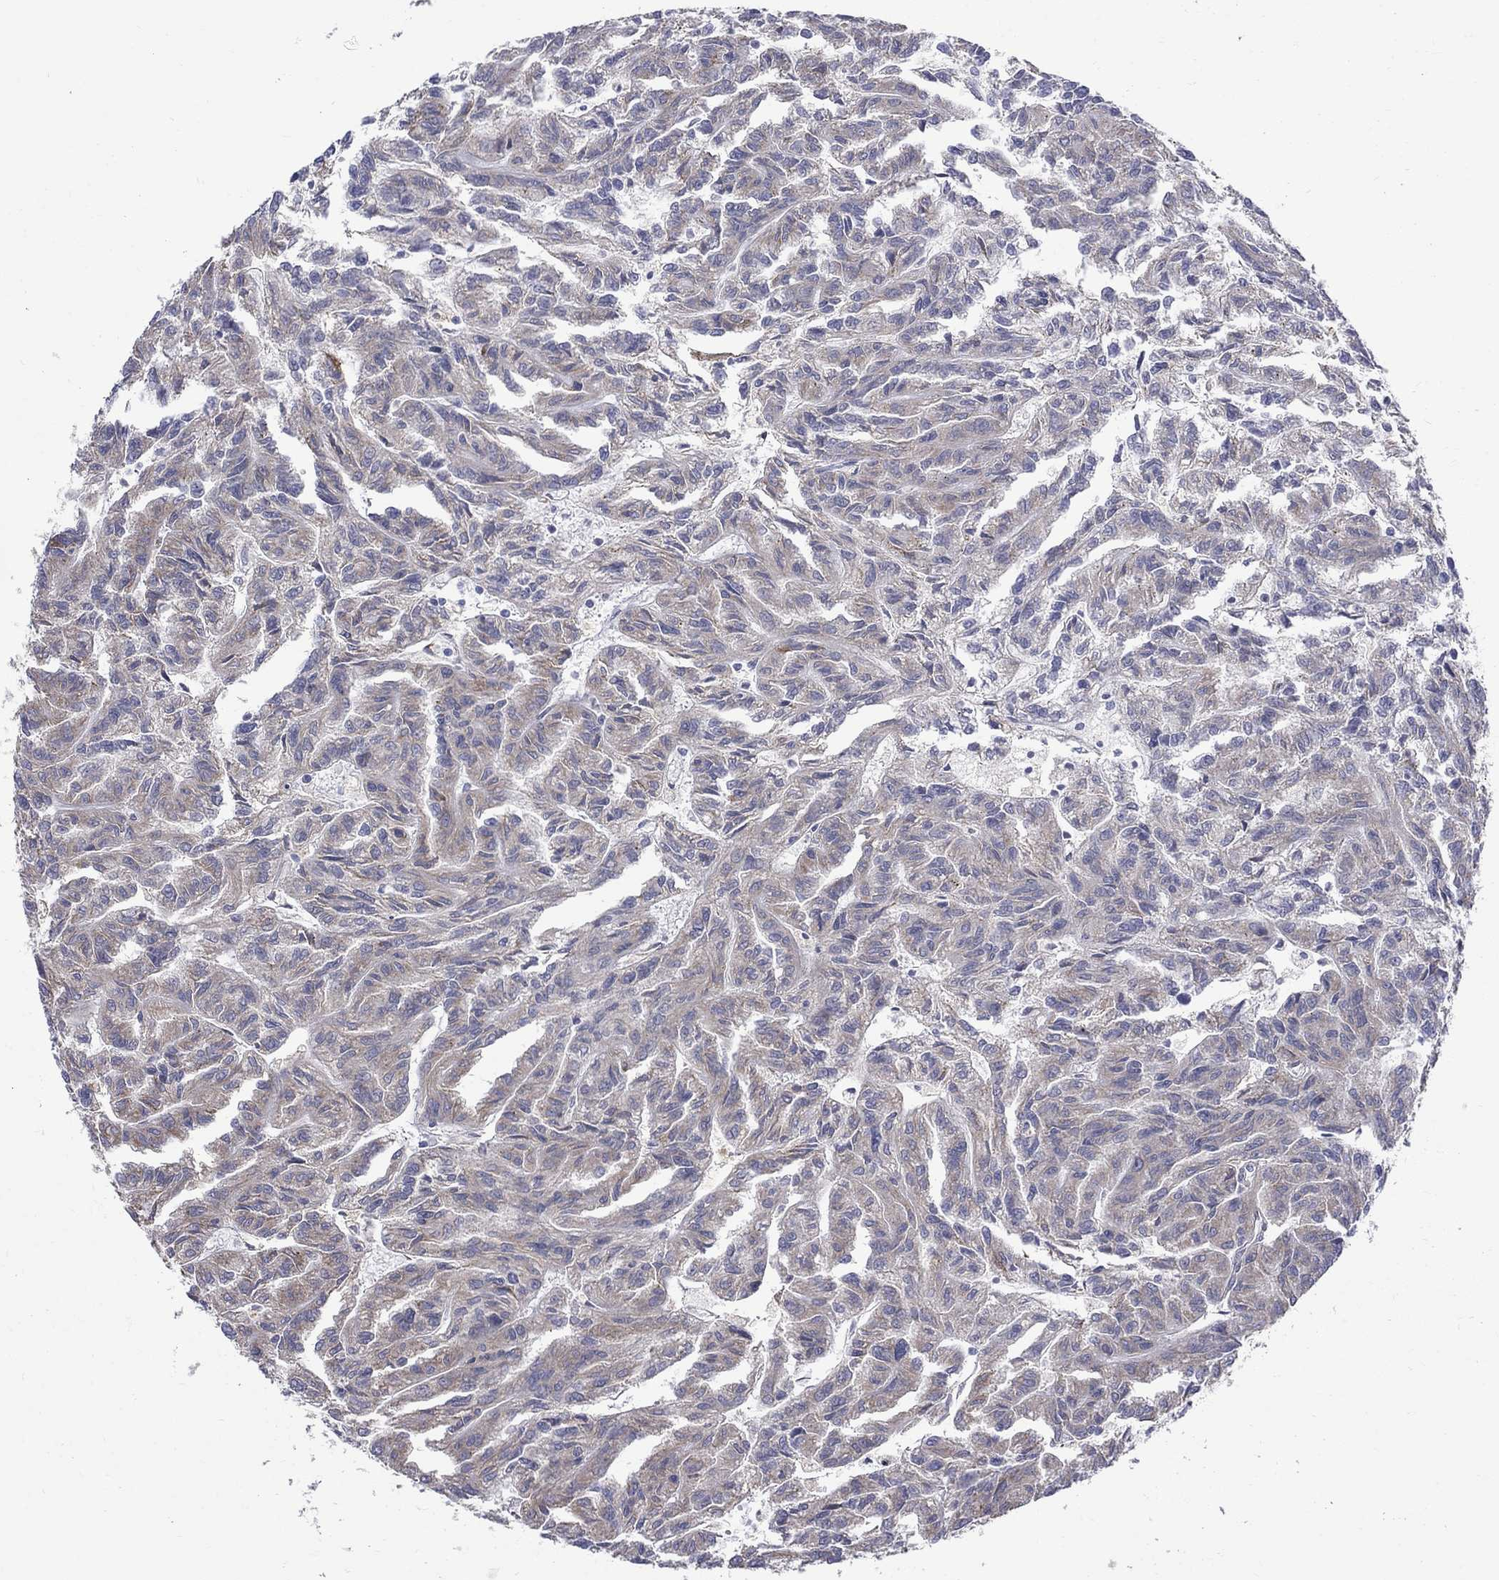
{"staining": {"intensity": "weak", "quantity": "25%-75%", "location": "cytoplasmic/membranous"}, "tissue": "renal cancer", "cell_type": "Tumor cells", "image_type": "cancer", "snomed": [{"axis": "morphology", "description": "Adenocarcinoma, NOS"}, {"axis": "topography", "description": "Kidney"}], "caption": "Renal adenocarcinoma was stained to show a protein in brown. There is low levels of weak cytoplasmic/membranous expression in about 25%-75% of tumor cells.", "gene": "ASNS", "patient": {"sex": "male", "age": 79}}